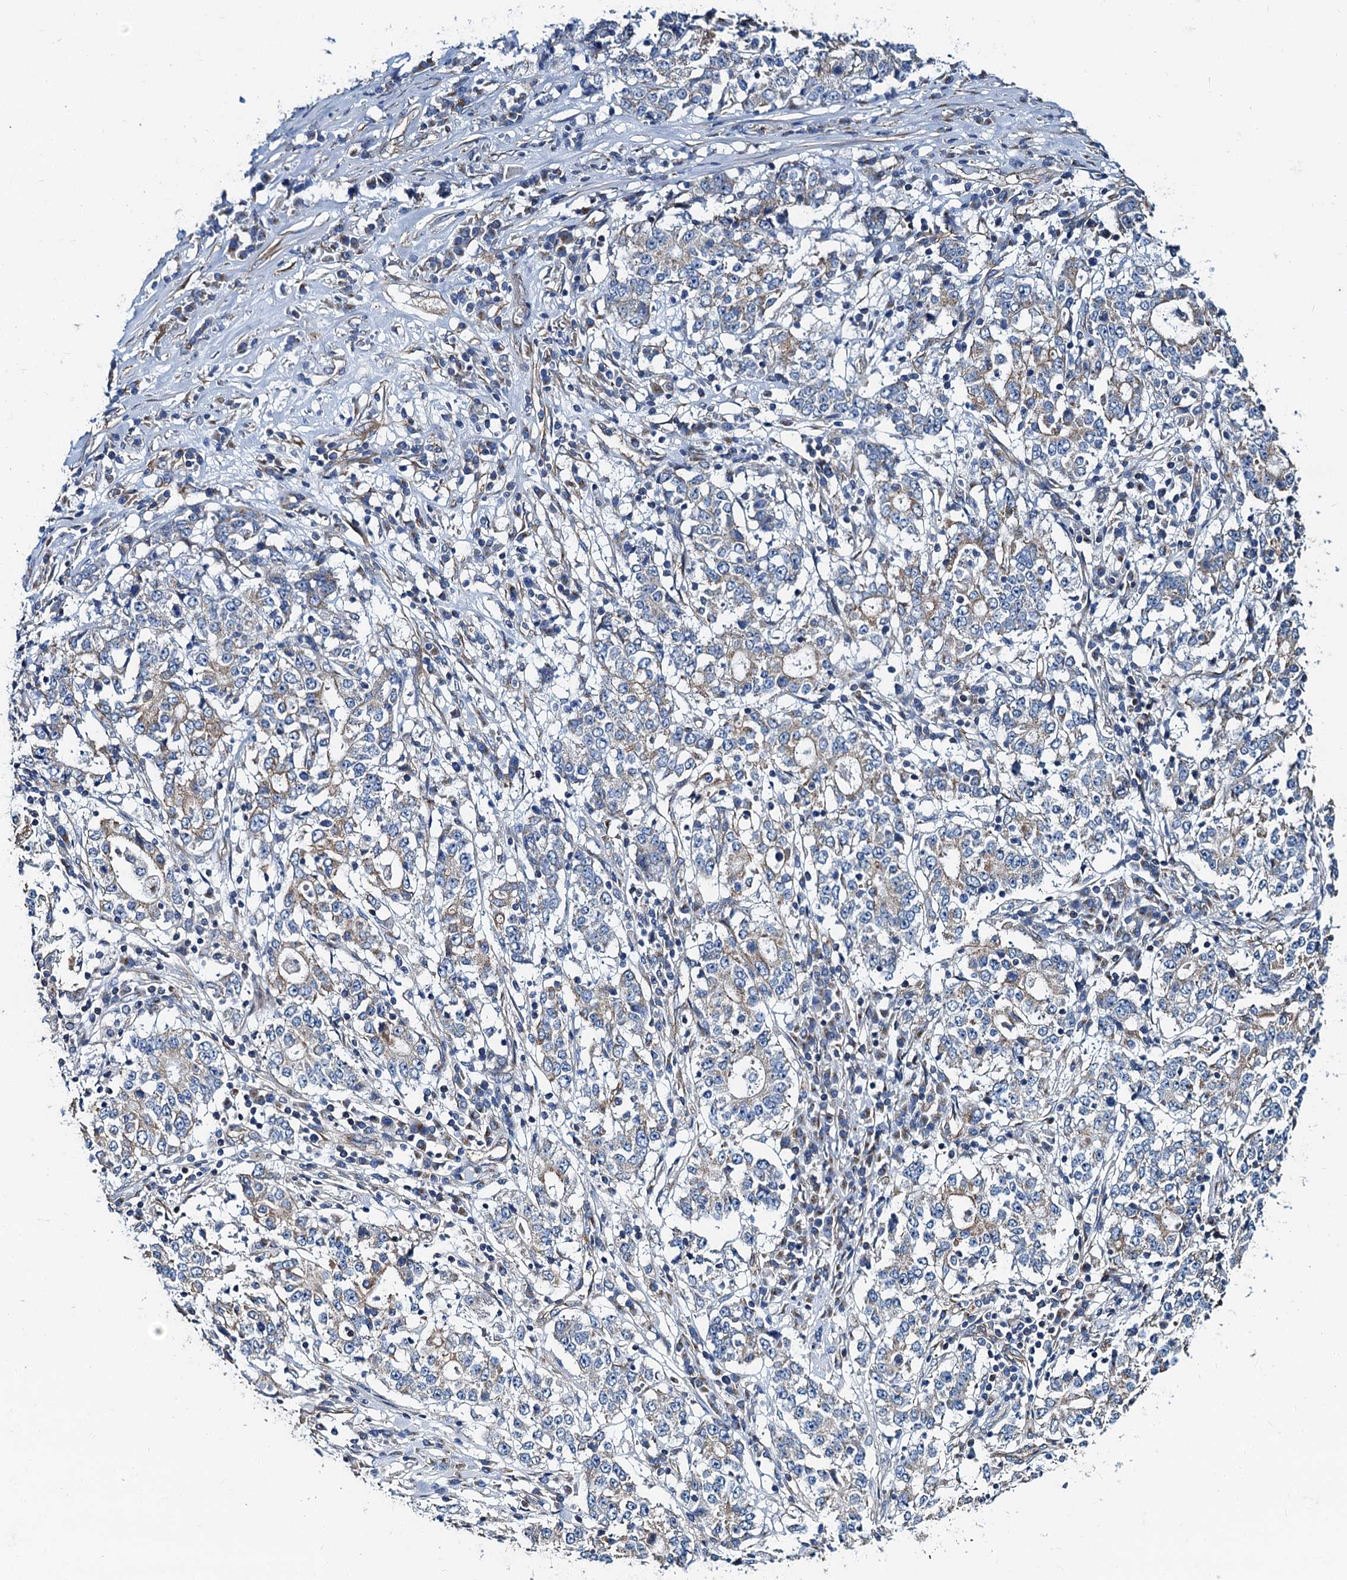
{"staining": {"intensity": "negative", "quantity": "none", "location": "none"}, "tissue": "stomach cancer", "cell_type": "Tumor cells", "image_type": "cancer", "snomed": [{"axis": "morphology", "description": "Adenocarcinoma, NOS"}, {"axis": "topography", "description": "Stomach"}], "caption": "IHC image of neoplastic tissue: human stomach adenocarcinoma stained with DAB (3,3'-diaminobenzidine) shows no significant protein staining in tumor cells. Brightfield microscopy of immunohistochemistry stained with DAB (3,3'-diaminobenzidine) (brown) and hematoxylin (blue), captured at high magnification.", "gene": "NGRN", "patient": {"sex": "male", "age": 59}}